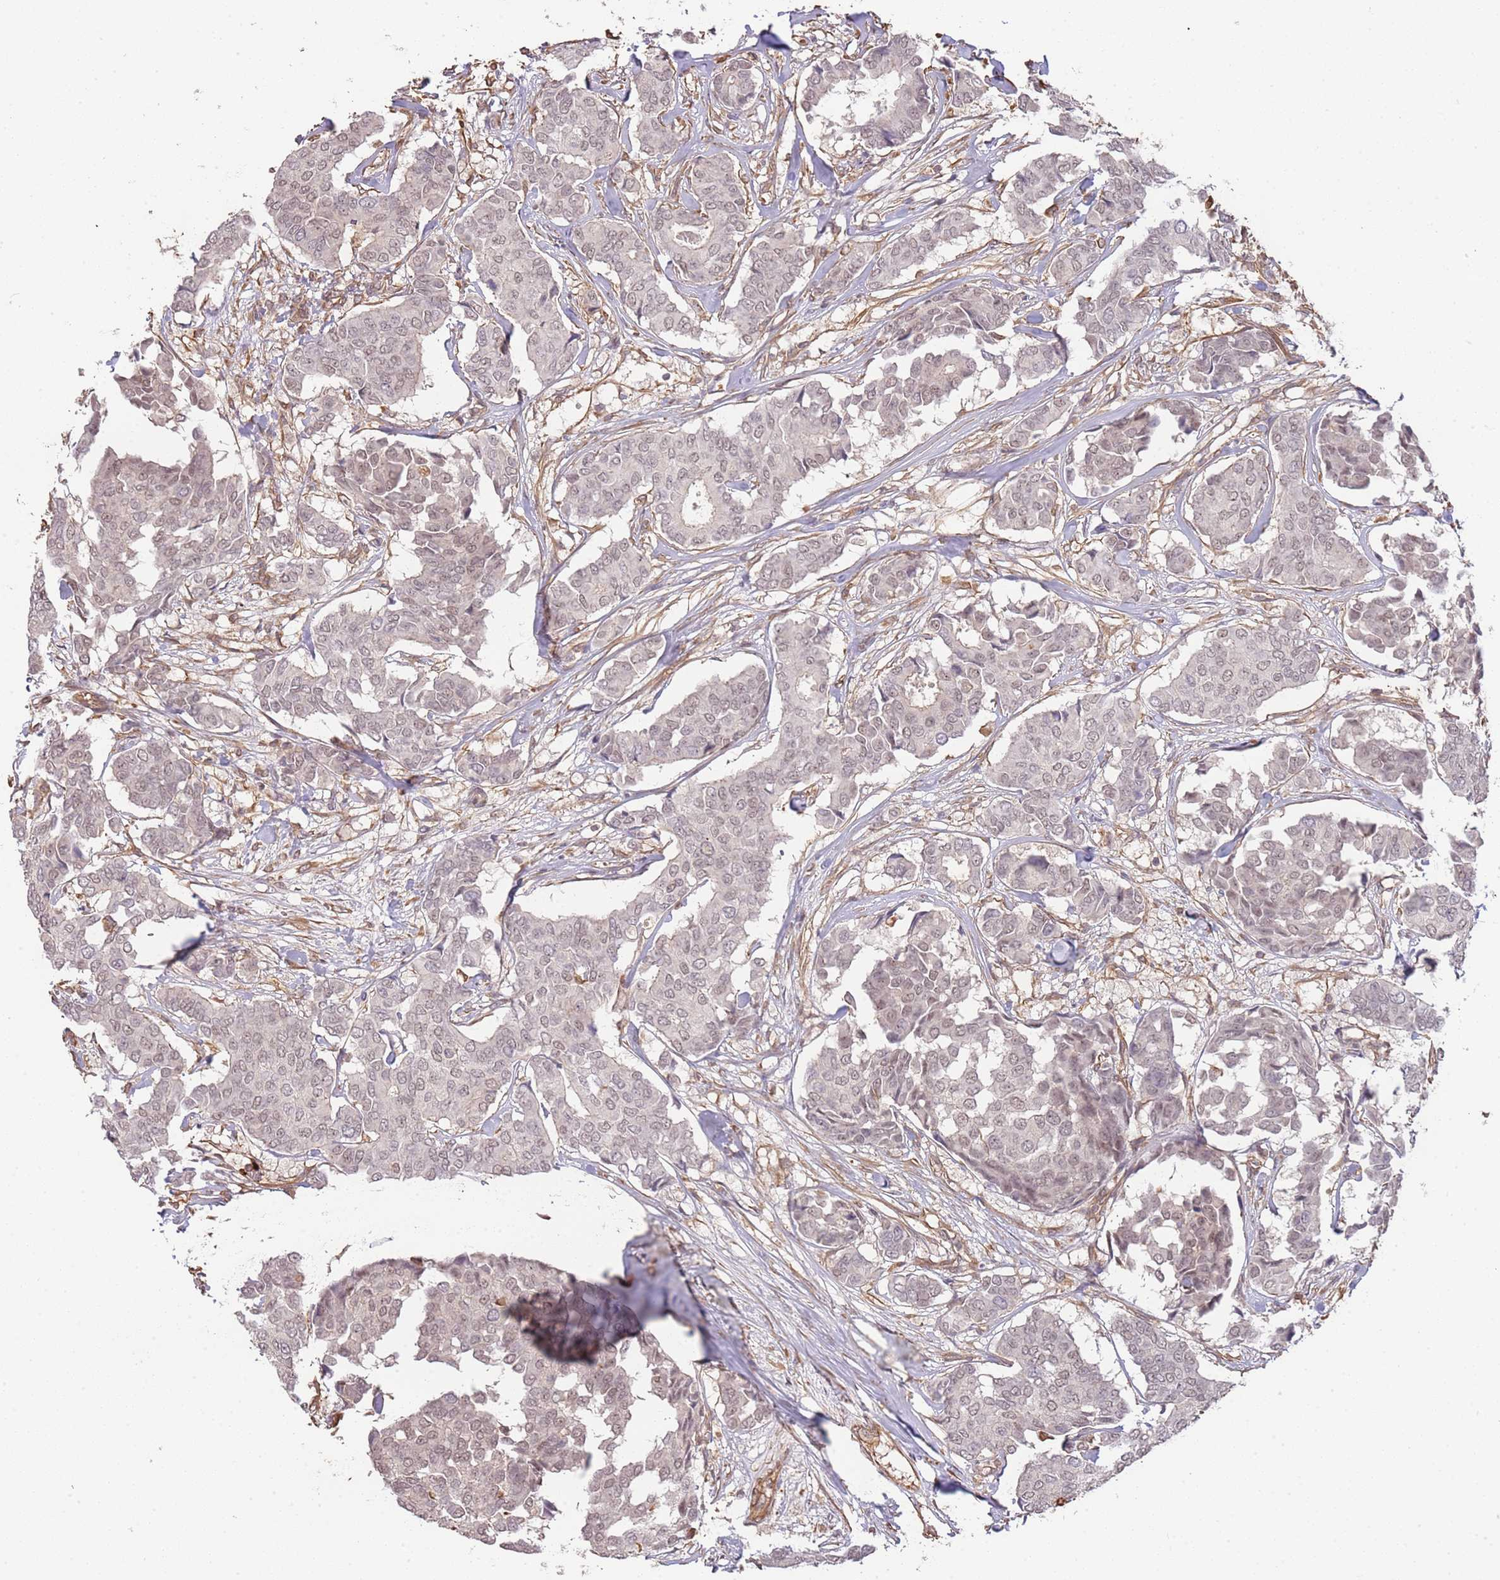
{"staining": {"intensity": "weak", "quantity": "25%-75%", "location": "nuclear"}, "tissue": "breast cancer", "cell_type": "Tumor cells", "image_type": "cancer", "snomed": [{"axis": "morphology", "description": "Duct carcinoma"}, {"axis": "topography", "description": "Breast"}], "caption": "A histopathology image of human breast invasive ductal carcinoma stained for a protein shows weak nuclear brown staining in tumor cells. The protein of interest is shown in brown color, while the nuclei are stained blue.", "gene": "SURF2", "patient": {"sex": "female", "age": 75}}